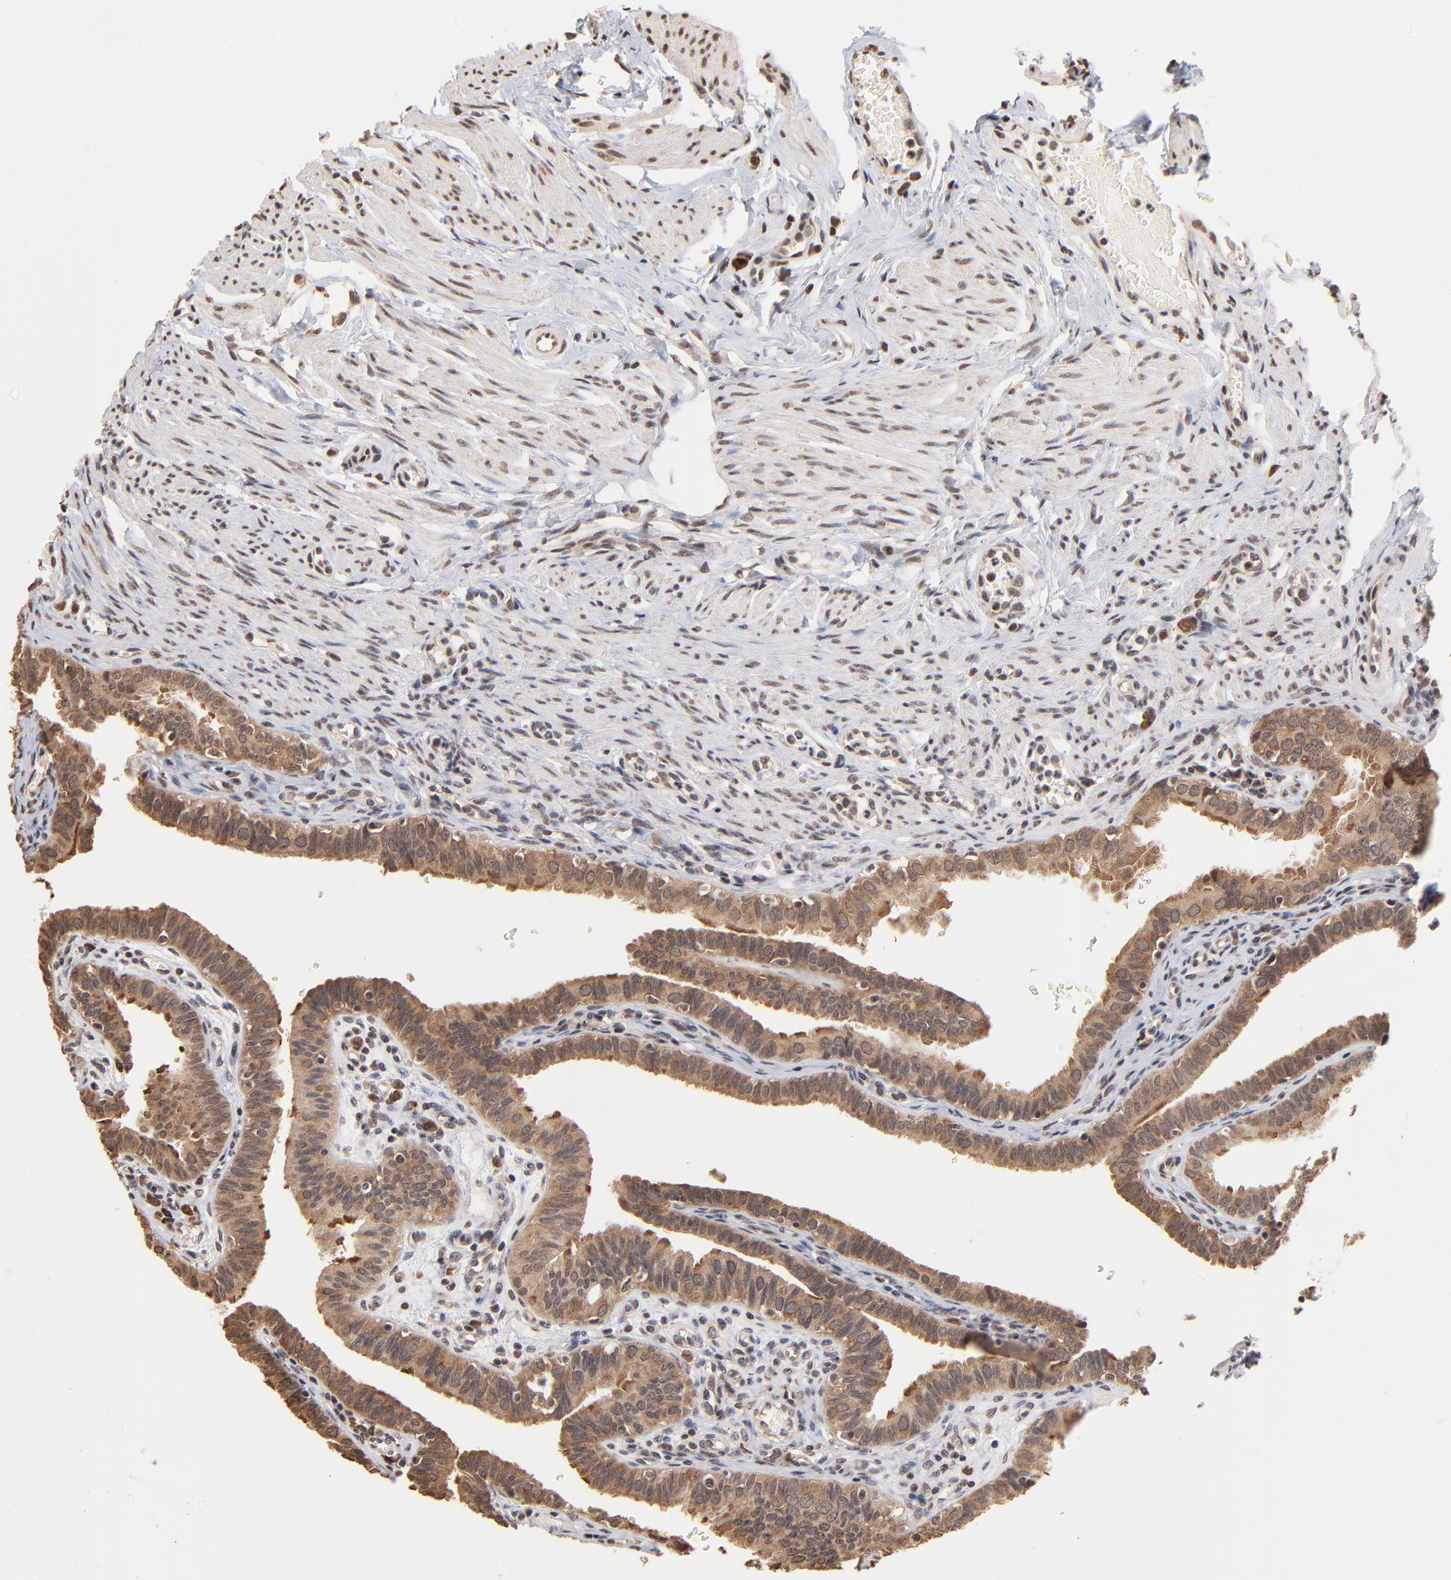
{"staining": {"intensity": "moderate", "quantity": ">75%", "location": "cytoplasmic/membranous"}, "tissue": "fallopian tube", "cell_type": "Glandular cells", "image_type": "normal", "snomed": [{"axis": "morphology", "description": "Normal tissue, NOS"}, {"axis": "topography", "description": "Fallopian tube"}, {"axis": "topography", "description": "Ovary"}], "caption": "Moderate cytoplasmic/membranous staining is present in about >75% of glandular cells in benign fallopian tube. (brown staining indicates protein expression, while blue staining denotes nuclei).", "gene": "BRPF1", "patient": {"sex": "female", "age": 51}}